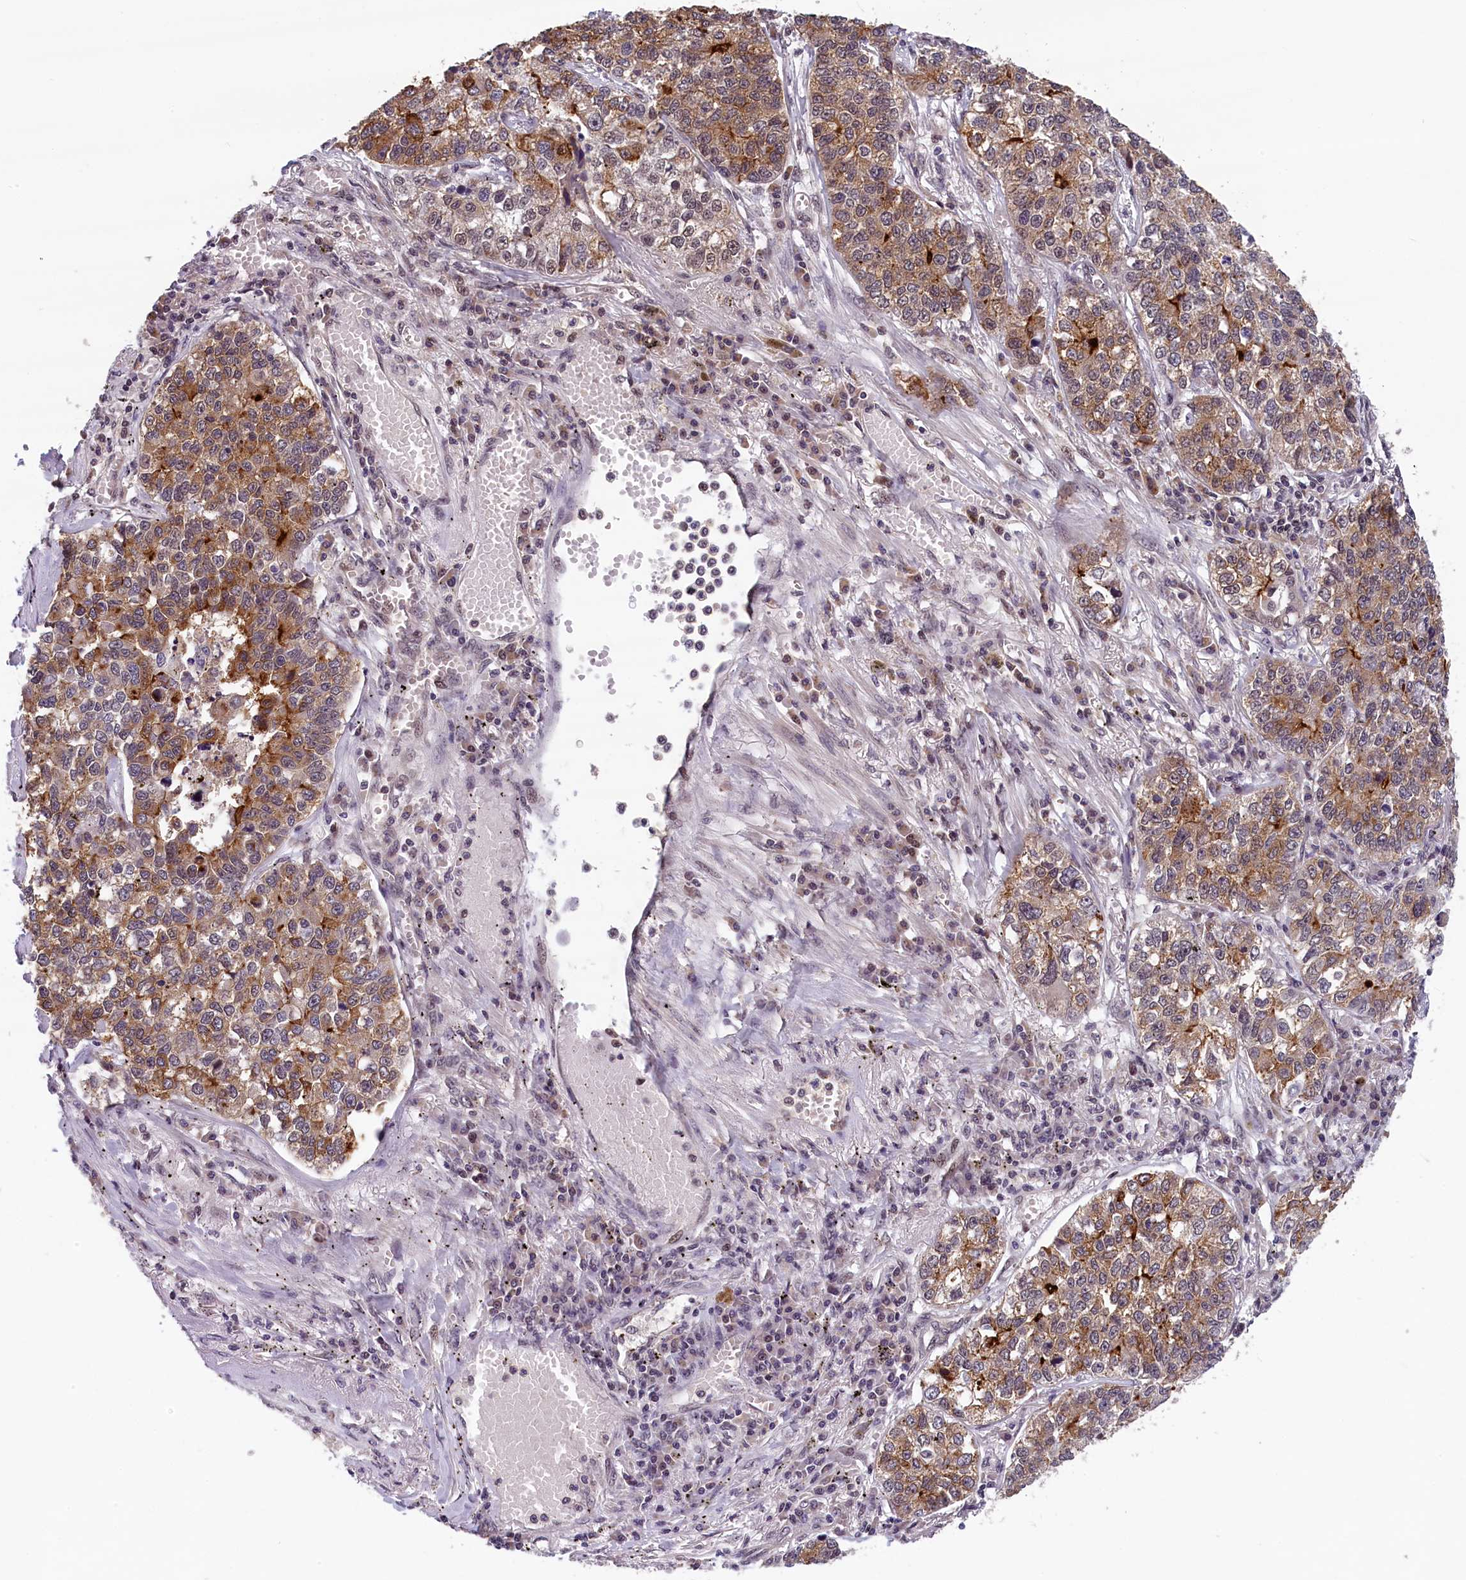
{"staining": {"intensity": "moderate", "quantity": "25%-75%", "location": "cytoplasmic/membranous"}, "tissue": "lung cancer", "cell_type": "Tumor cells", "image_type": "cancer", "snomed": [{"axis": "morphology", "description": "Adenocarcinoma, NOS"}, {"axis": "topography", "description": "Lung"}], "caption": "Moderate cytoplasmic/membranous protein positivity is appreciated in about 25%-75% of tumor cells in adenocarcinoma (lung).", "gene": "KCNK6", "patient": {"sex": "male", "age": 49}}